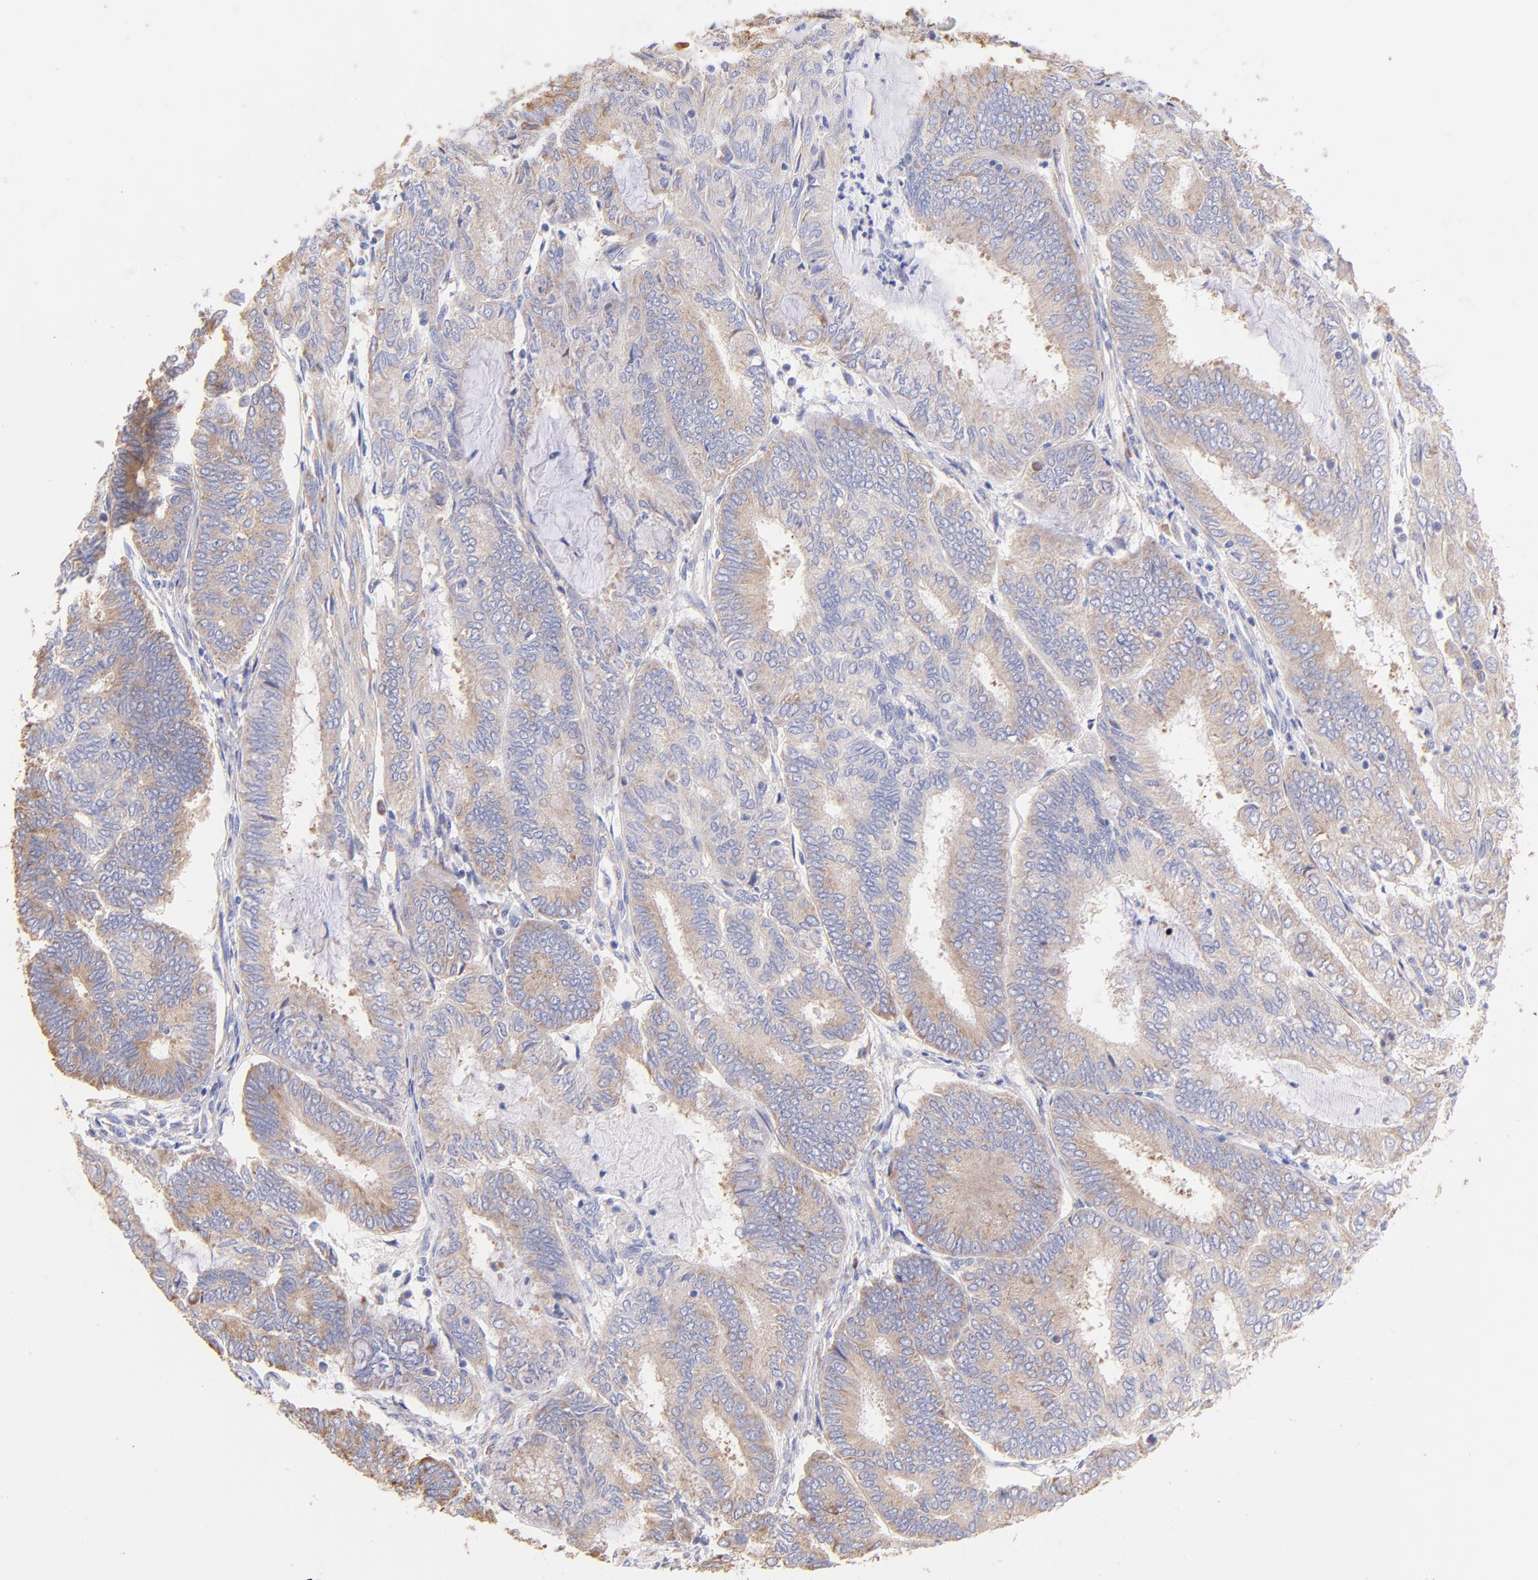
{"staining": {"intensity": "moderate", "quantity": ">75%", "location": "cytoplasmic/membranous"}, "tissue": "endometrial cancer", "cell_type": "Tumor cells", "image_type": "cancer", "snomed": [{"axis": "morphology", "description": "Adenocarcinoma, NOS"}, {"axis": "topography", "description": "Endometrium"}], "caption": "Tumor cells exhibit medium levels of moderate cytoplasmic/membranous positivity in about >75% of cells in human endometrial adenocarcinoma.", "gene": "RPL30", "patient": {"sex": "female", "age": 59}}